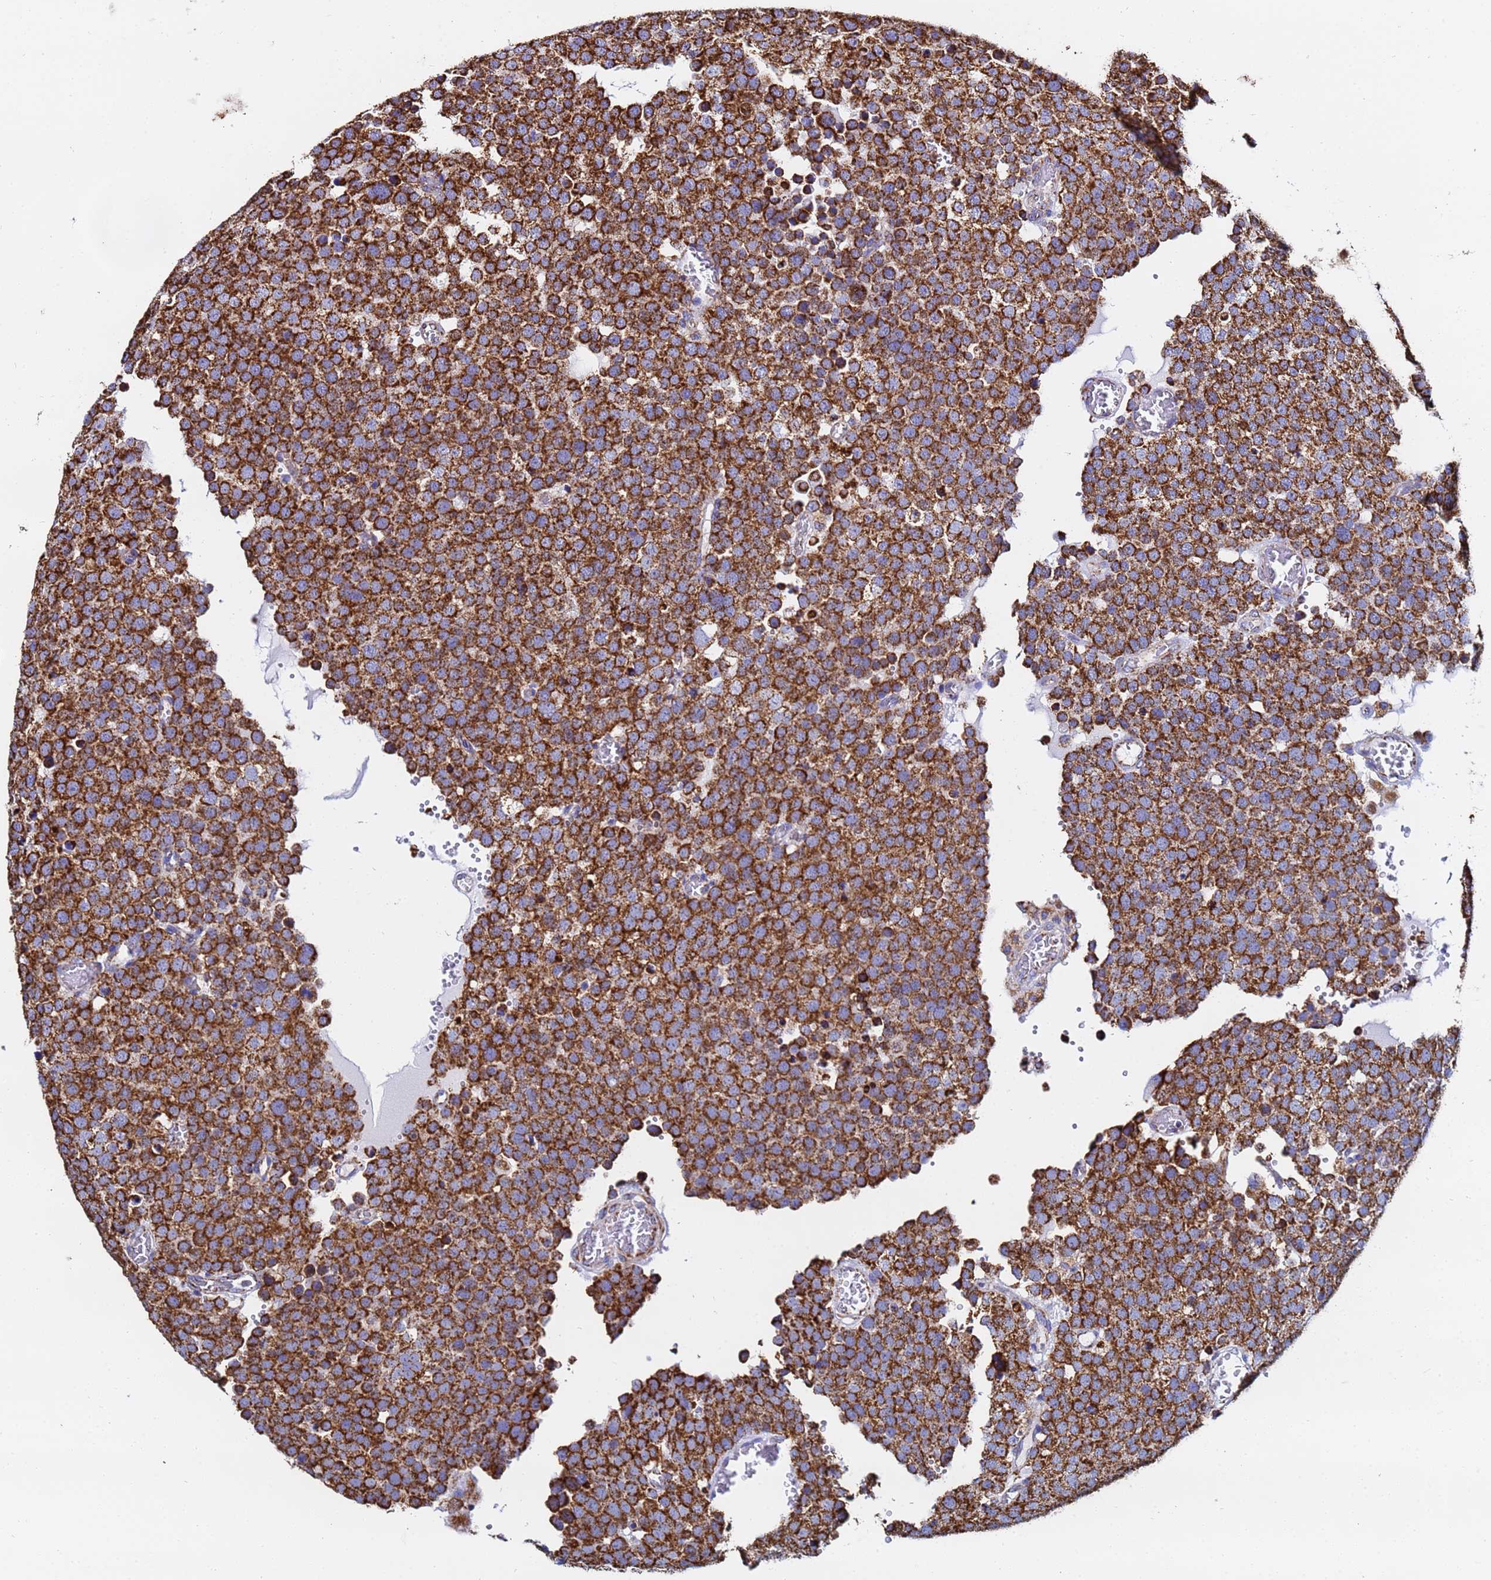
{"staining": {"intensity": "strong", "quantity": ">75%", "location": "cytoplasmic/membranous"}, "tissue": "testis cancer", "cell_type": "Tumor cells", "image_type": "cancer", "snomed": [{"axis": "morphology", "description": "Normal tissue, NOS"}, {"axis": "morphology", "description": "Seminoma, NOS"}, {"axis": "topography", "description": "Testis"}], "caption": "Immunohistochemistry of human seminoma (testis) demonstrates high levels of strong cytoplasmic/membranous positivity in about >75% of tumor cells.", "gene": "PHB2", "patient": {"sex": "male", "age": 71}}